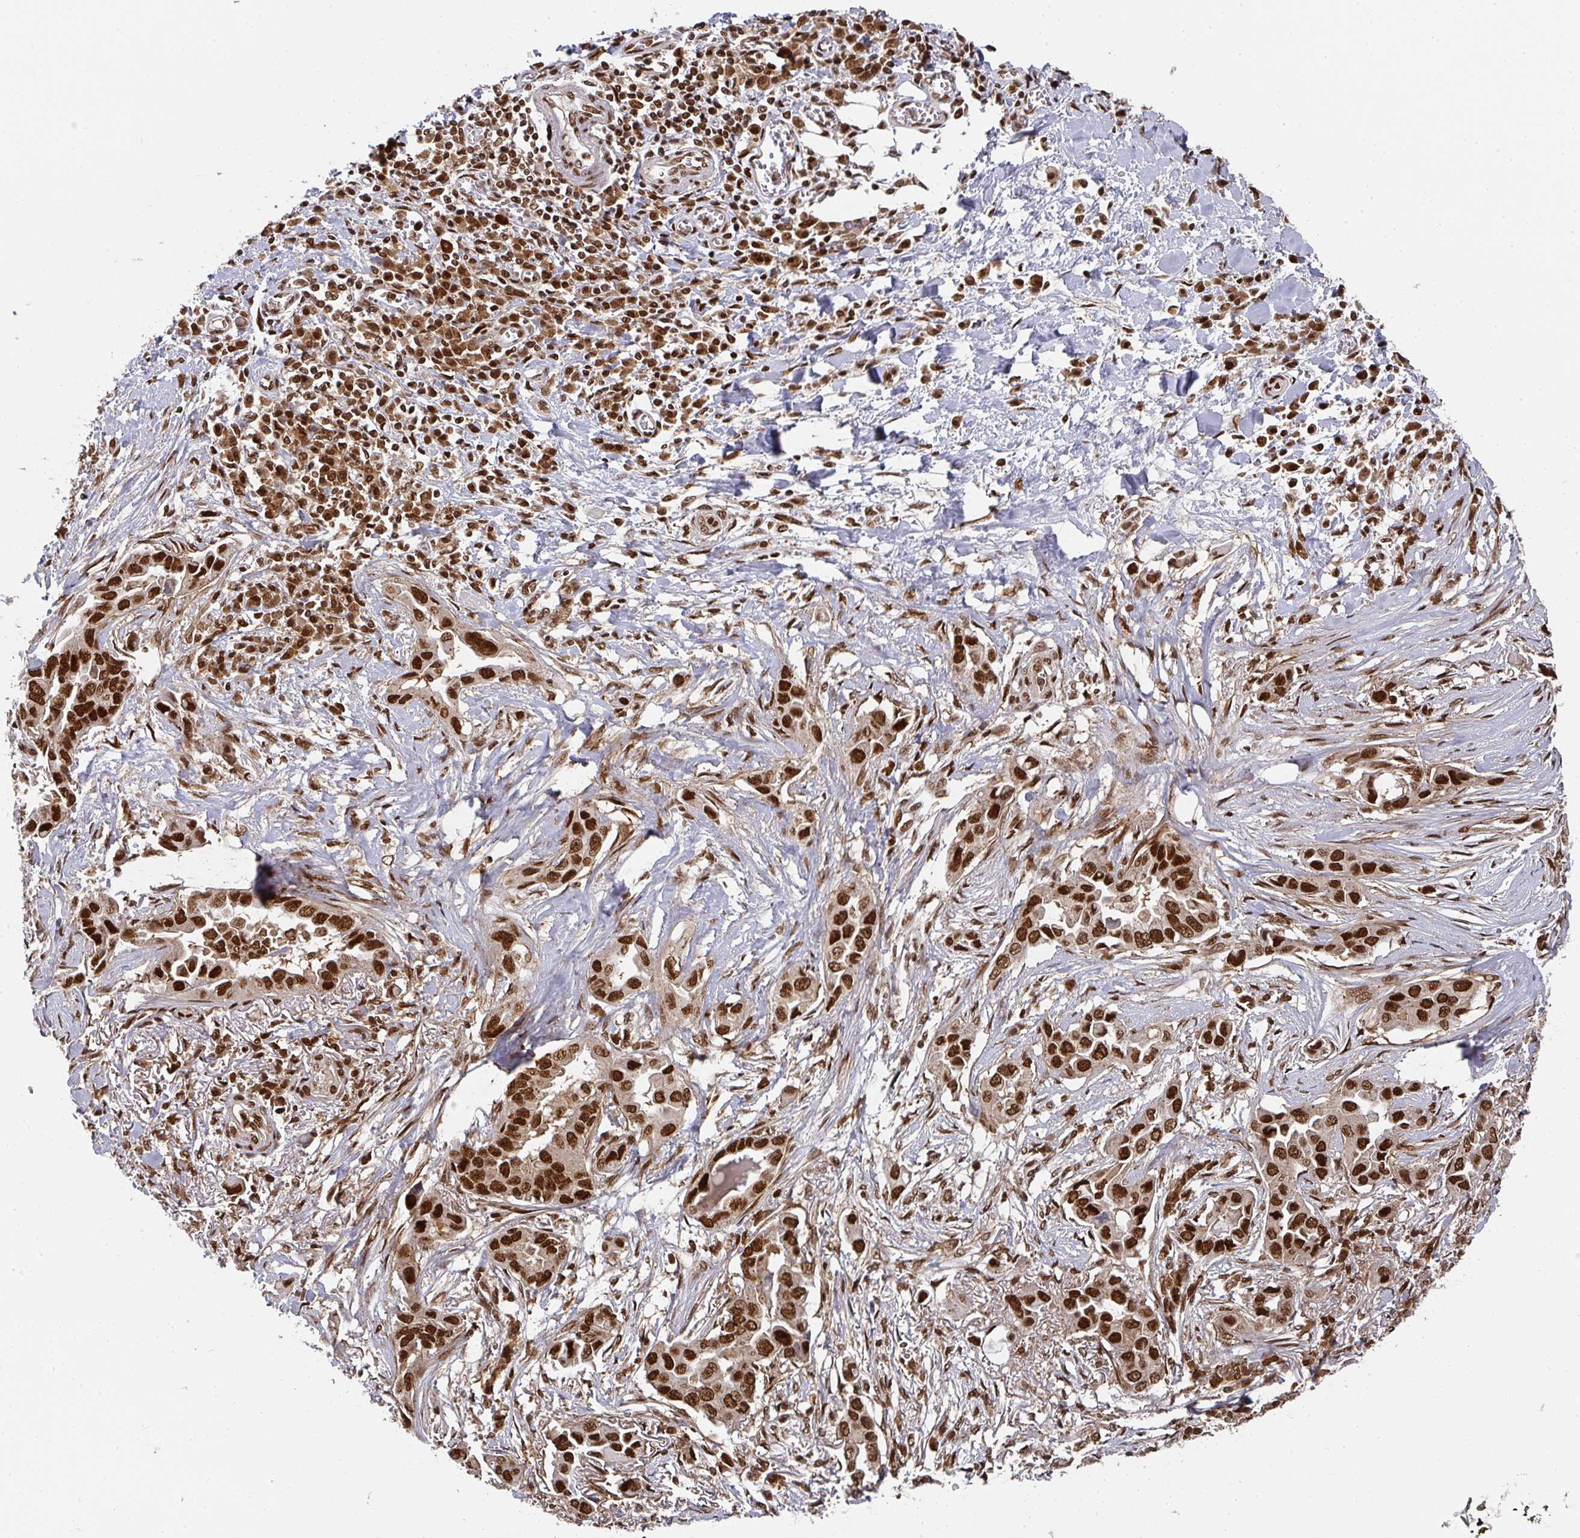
{"staining": {"intensity": "strong", "quantity": ">75%", "location": "nuclear"}, "tissue": "lung cancer", "cell_type": "Tumor cells", "image_type": "cancer", "snomed": [{"axis": "morphology", "description": "Adenocarcinoma, NOS"}, {"axis": "topography", "description": "Lung"}], "caption": "Lung cancer (adenocarcinoma) stained with a brown dye reveals strong nuclear positive staining in about >75% of tumor cells.", "gene": "DIDO1", "patient": {"sex": "female", "age": 76}}